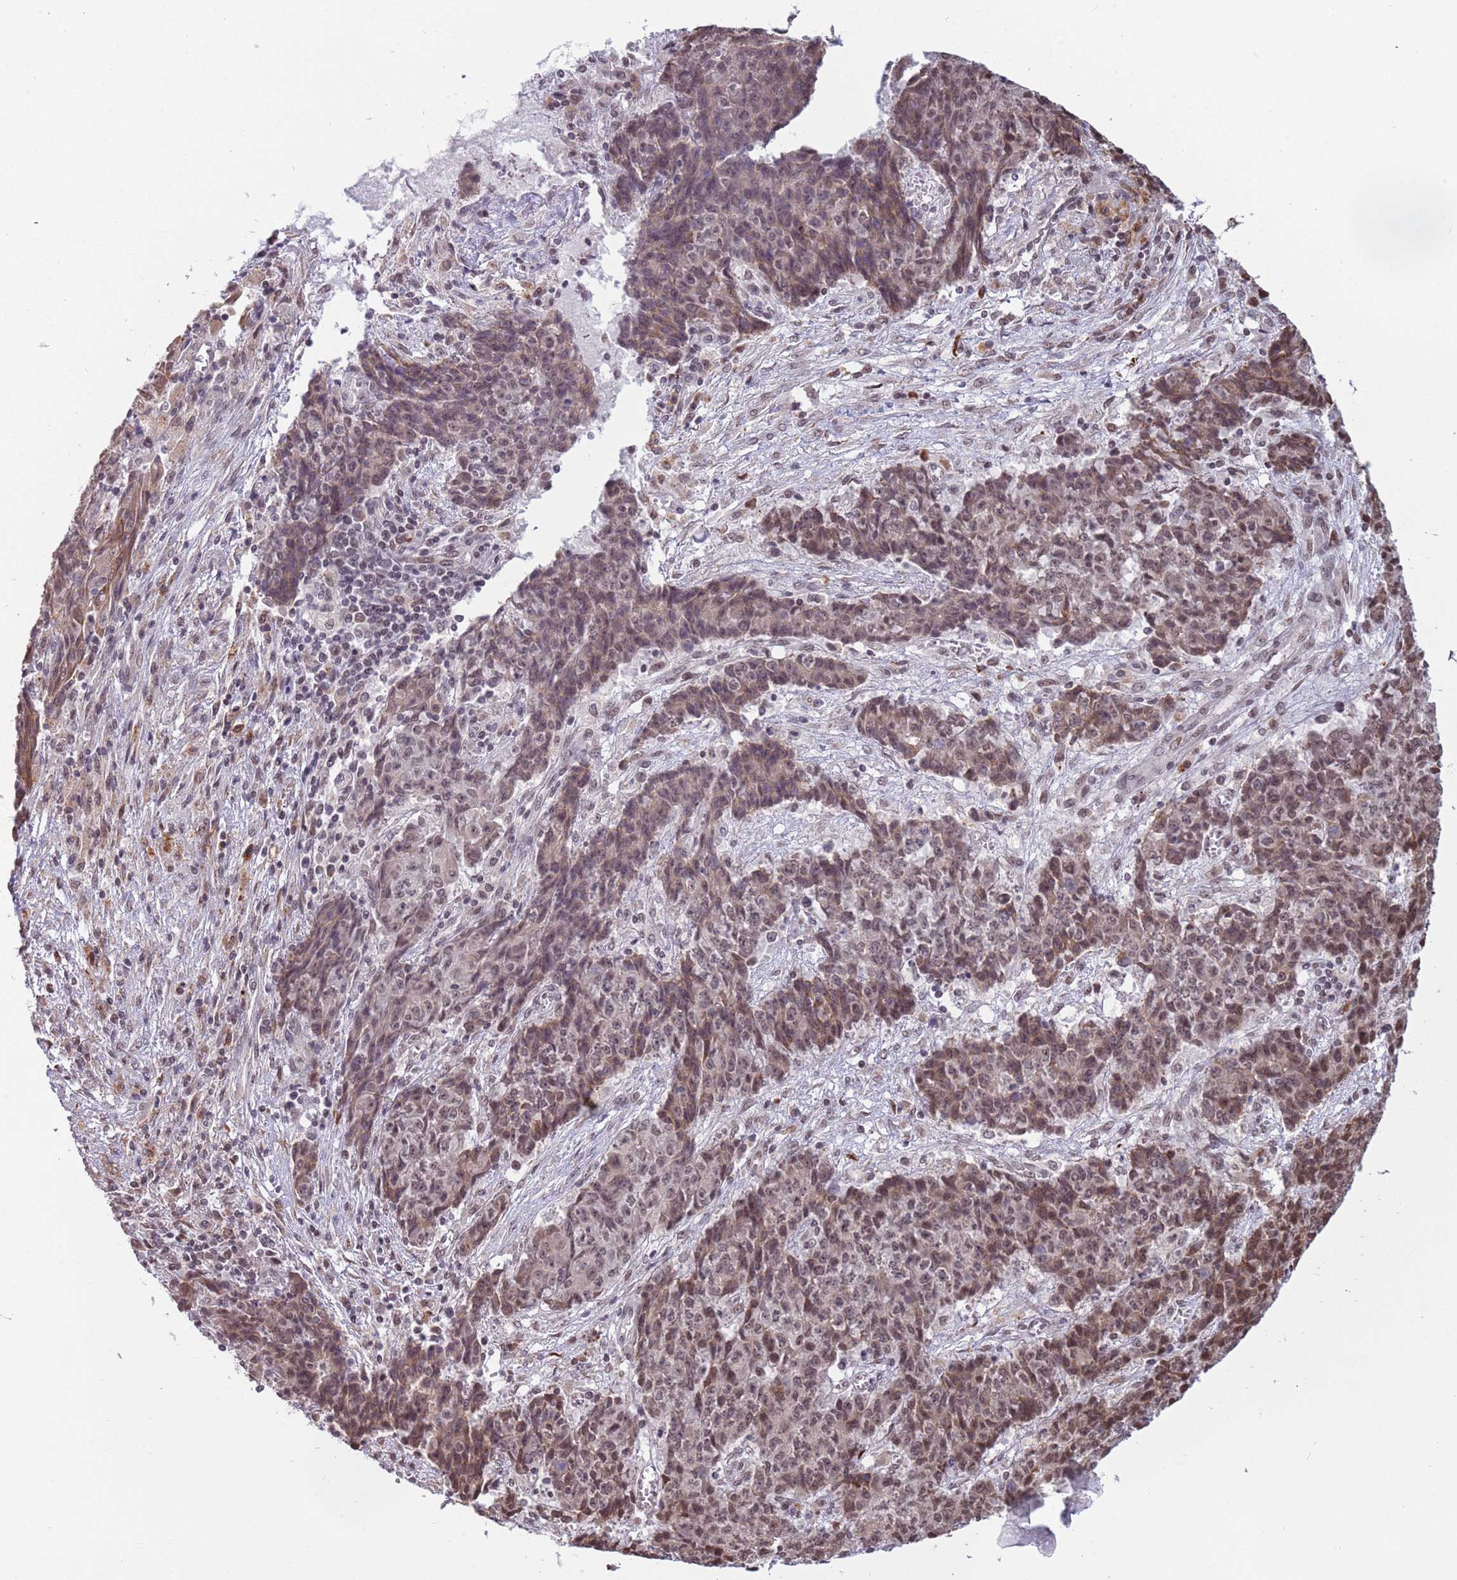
{"staining": {"intensity": "weak", "quantity": ">75%", "location": "cytoplasmic/membranous,nuclear"}, "tissue": "ovarian cancer", "cell_type": "Tumor cells", "image_type": "cancer", "snomed": [{"axis": "morphology", "description": "Carcinoma, endometroid"}, {"axis": "topography", "description": "Ovary"}], "caption": "DAB (3,3'-diaminobenzidine) immunohistochemical staining of ovarian cancer reveals weak cytoplasmic/membranous and nuclear protein positivity in about >75% of tumor cells.", "gene": "BARD1", "patient": {"sex": "female", "age": 42}}